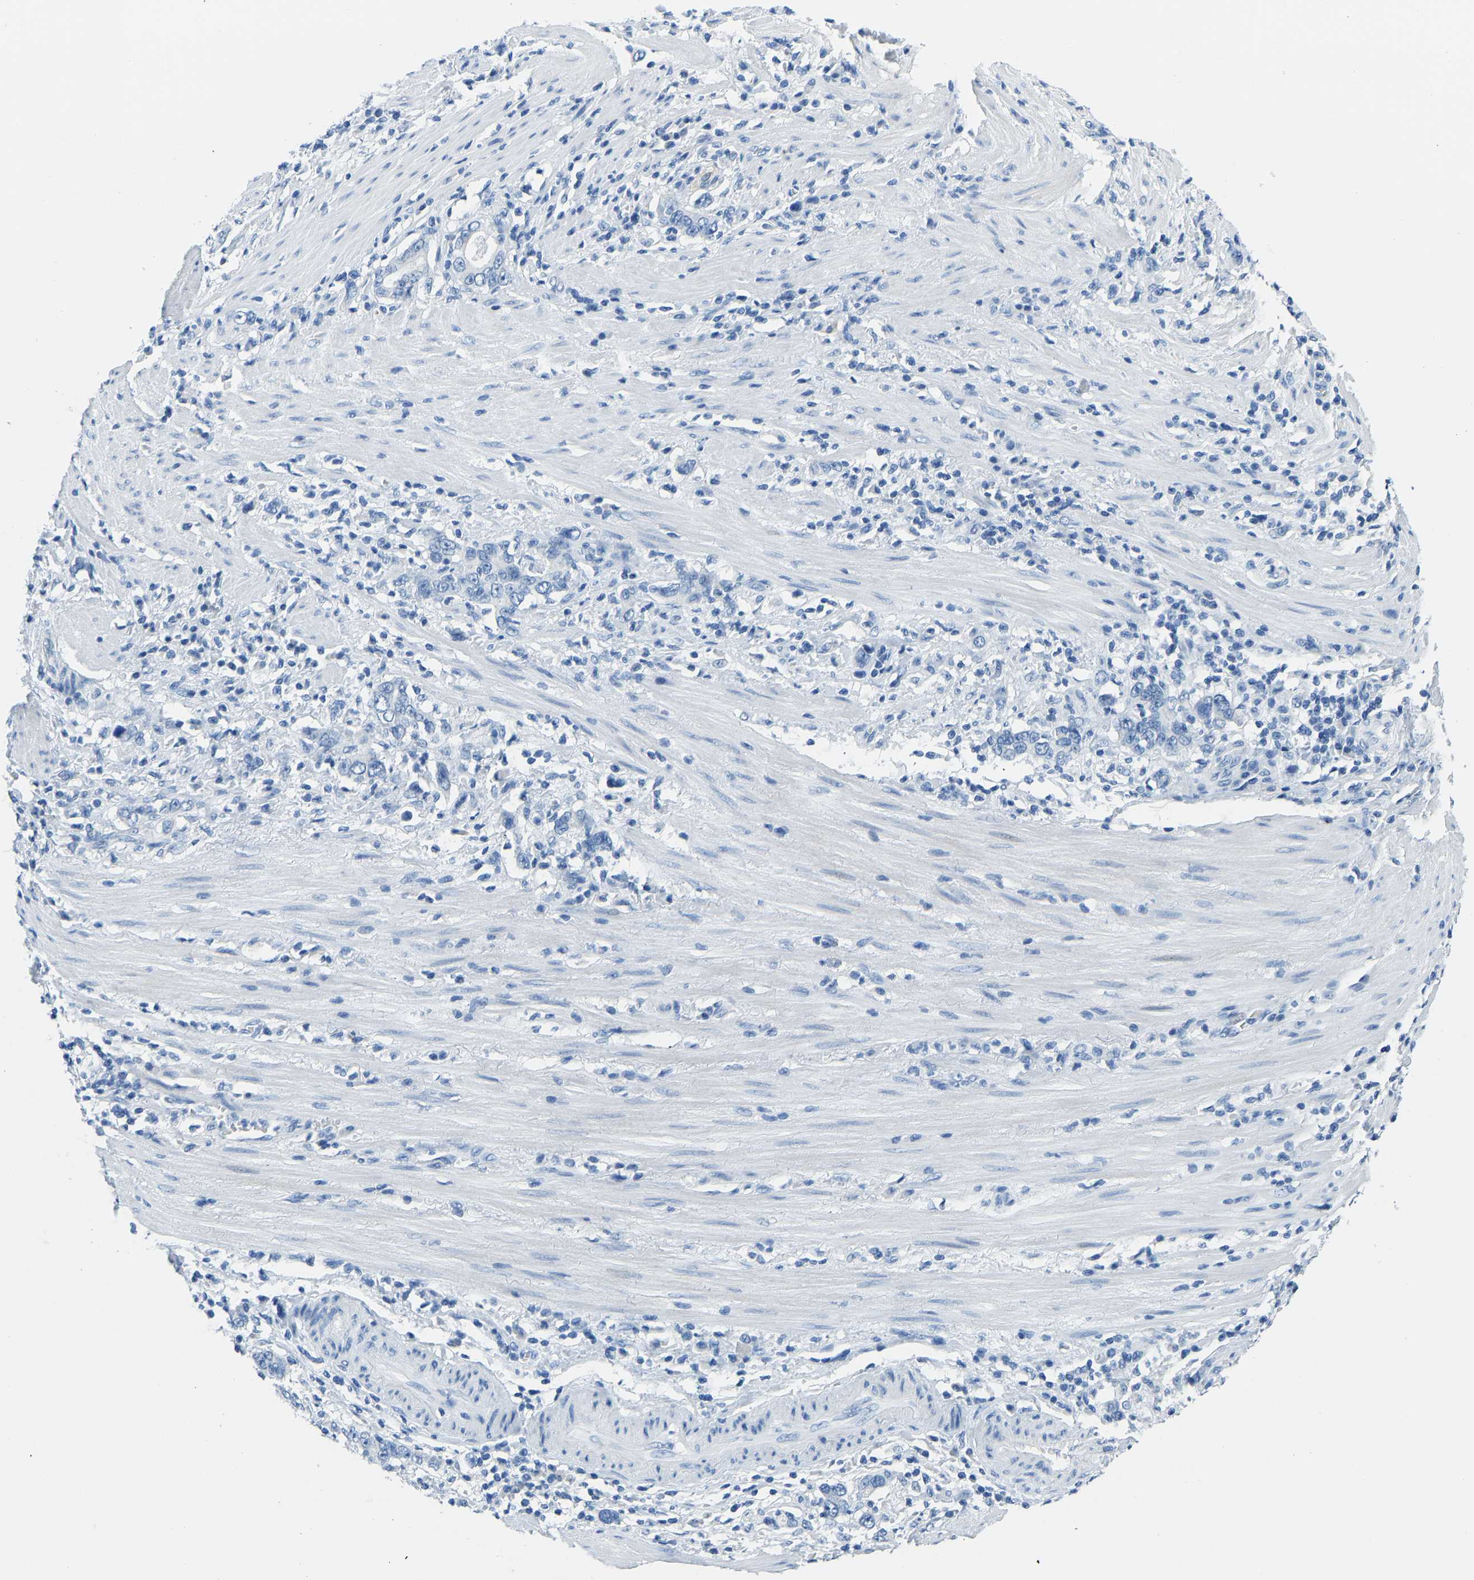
{"staining": {"intensity": "negative", "quantity": "none", "location": "none"}, "tissue": "stomach cancer", "cell_type": "Tumor cells", "image_type": "cancer", "snomed": [{"axis": "morphology", "description": "Adenocarcinoma, NOS"}, {"axis": "topography", "description": "Stomach, lower"}], "caption": "This histopathology image is of adenocarcinoma (stomach) stained with immunohistochemistry (IHC) to label a protein in brown with the nuclei are counter-stained blue. There is no positivity in tumor cells.", "gene": "SERPINB3", "patient": {"sex": "female", "age": 72}}